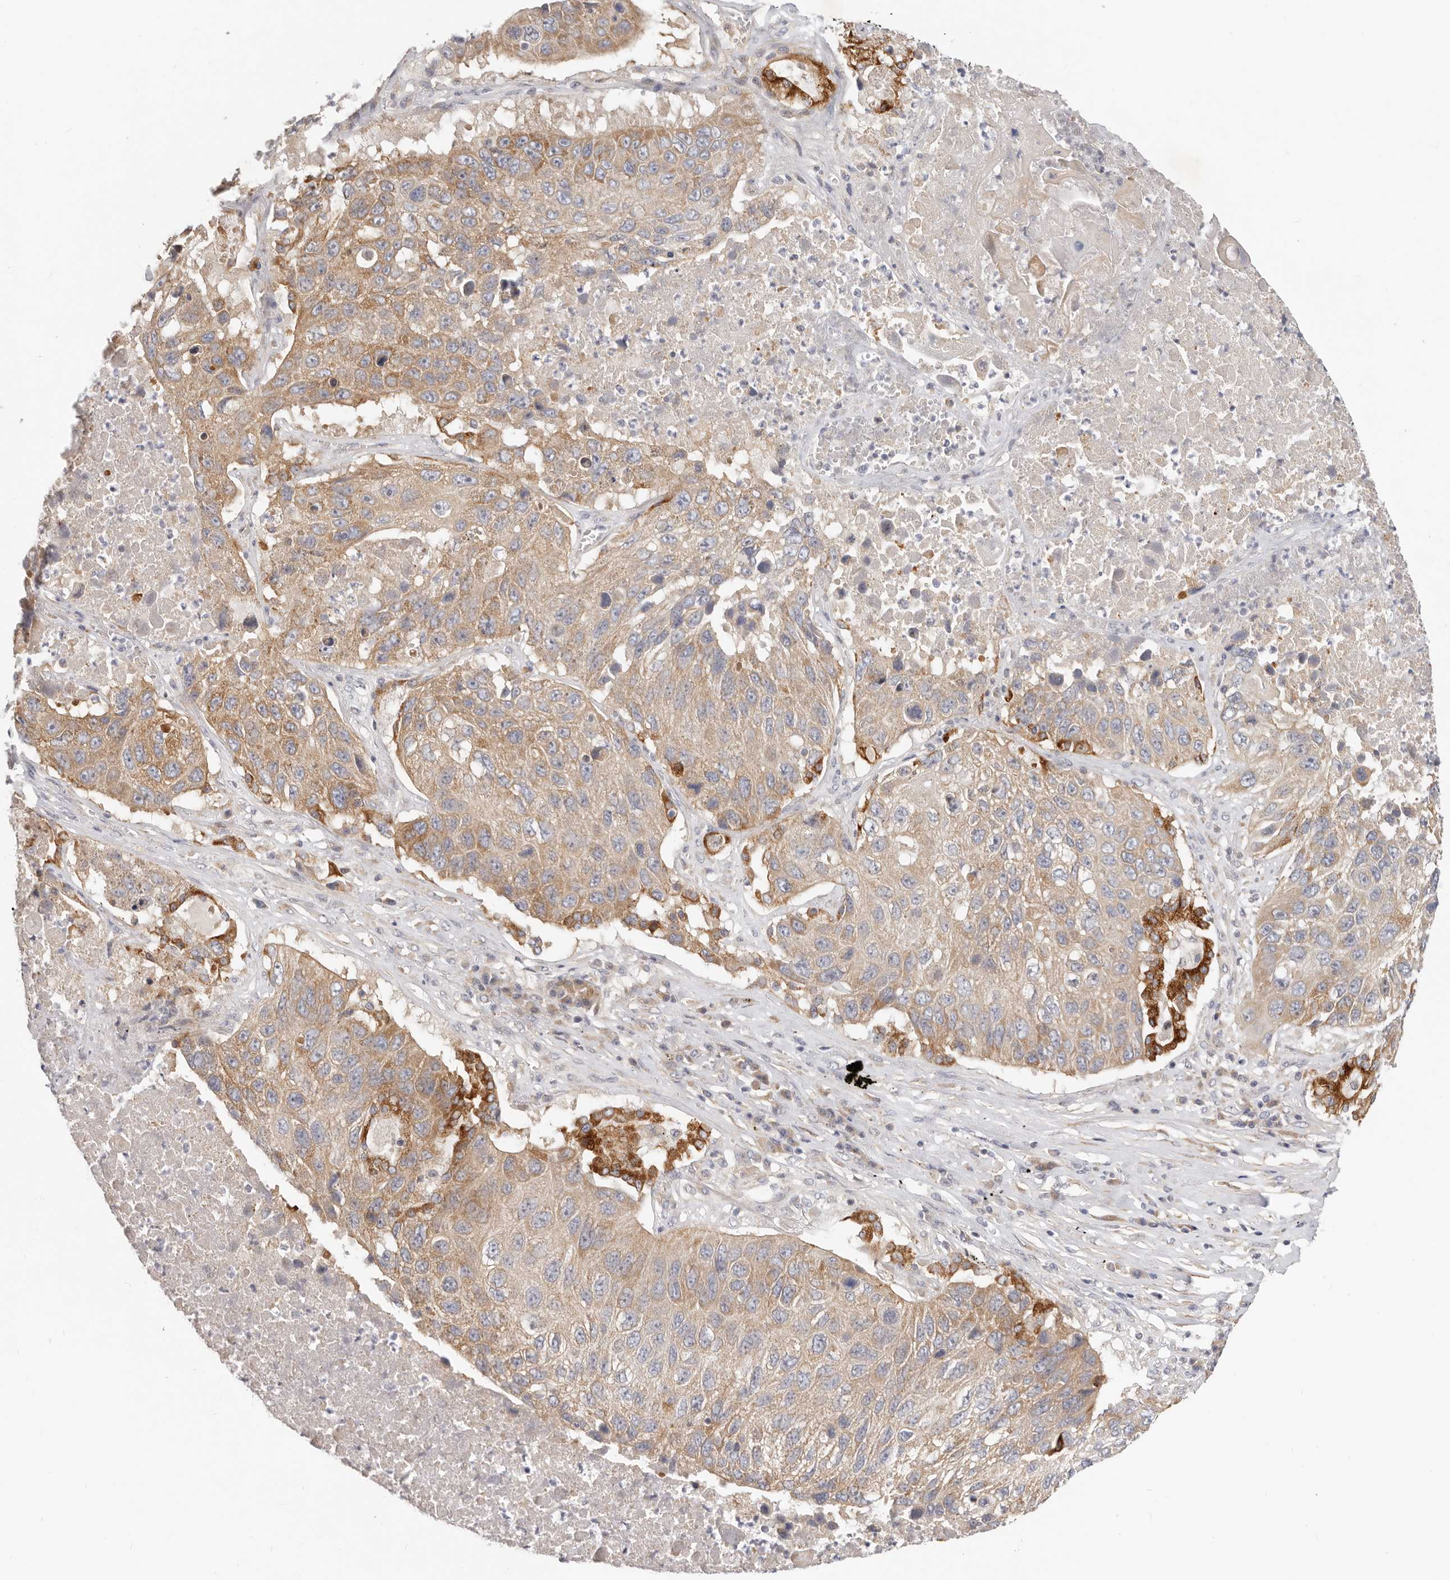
{"staining": {"intensity": "moderate", "quantity": ">75%", "location": "cytoplasmic/membranous"}, "tissue": "lung cancer", "cell_type": "Tumor cells", "image_type": "cancer", "snomed": [{"axis": "morphology", "description": "Squamous cell carcinoma, NOS"}, {"axis": "topography", "description": "Lung"}], "caption": "IHC staining of lung squamous cell carcinoma, which exhibits medium levels of moderate cytoplasmic/membranous staining in approximately >75% of tumor cells indicating moderate cytoplasmic/membranous protein positivity. The staining was performed using DAB (3,3'-diaminobenzidine) (brown) for protein detection and nuclei were counterstained in hematoxylin (blue).", "gene": "TFB2M", "patient": {"sex": "male", "age": 61}}